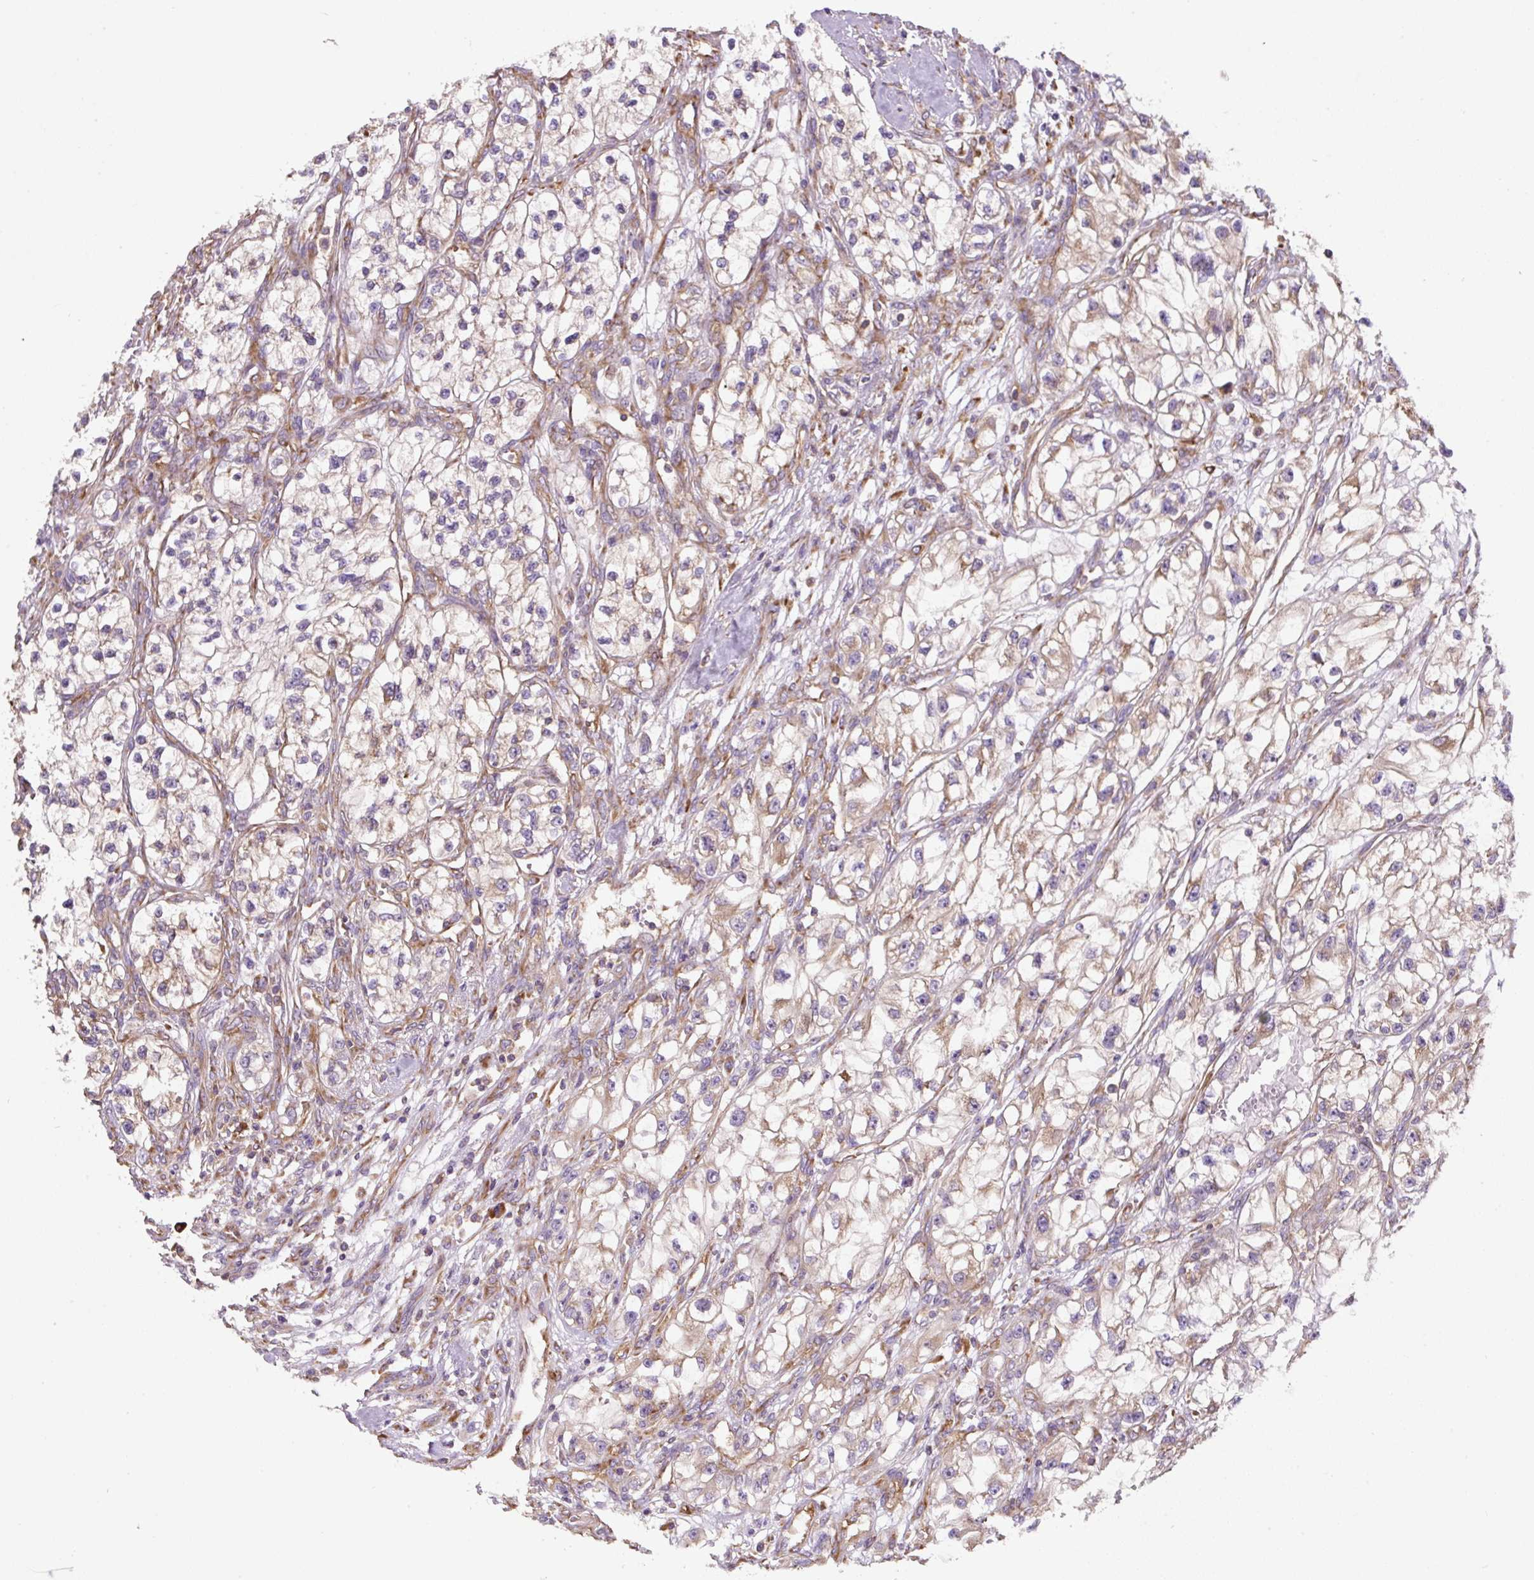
{"staining": {"intensity": "moderate", "quantity": "25%-75%", "location": "cytoplasmic/membranous"}, "tissue": "renal cancer", "cell_type": "Tumor cells", "image_type": "cancer", "snomed": [{"axis": "morphology", "description": "Adenocarcinoma, NOS"}, {"axis": "topography", "description": "Kidney"}], "caption": "Immunohistochemistry of renal cancer exhibits medium levels of moderate cytoplasmic/membranous positivity in about 25%-75% of tumor cells.", "gene": "RPS23", "patient": {"sex": "female", "age": 57}}